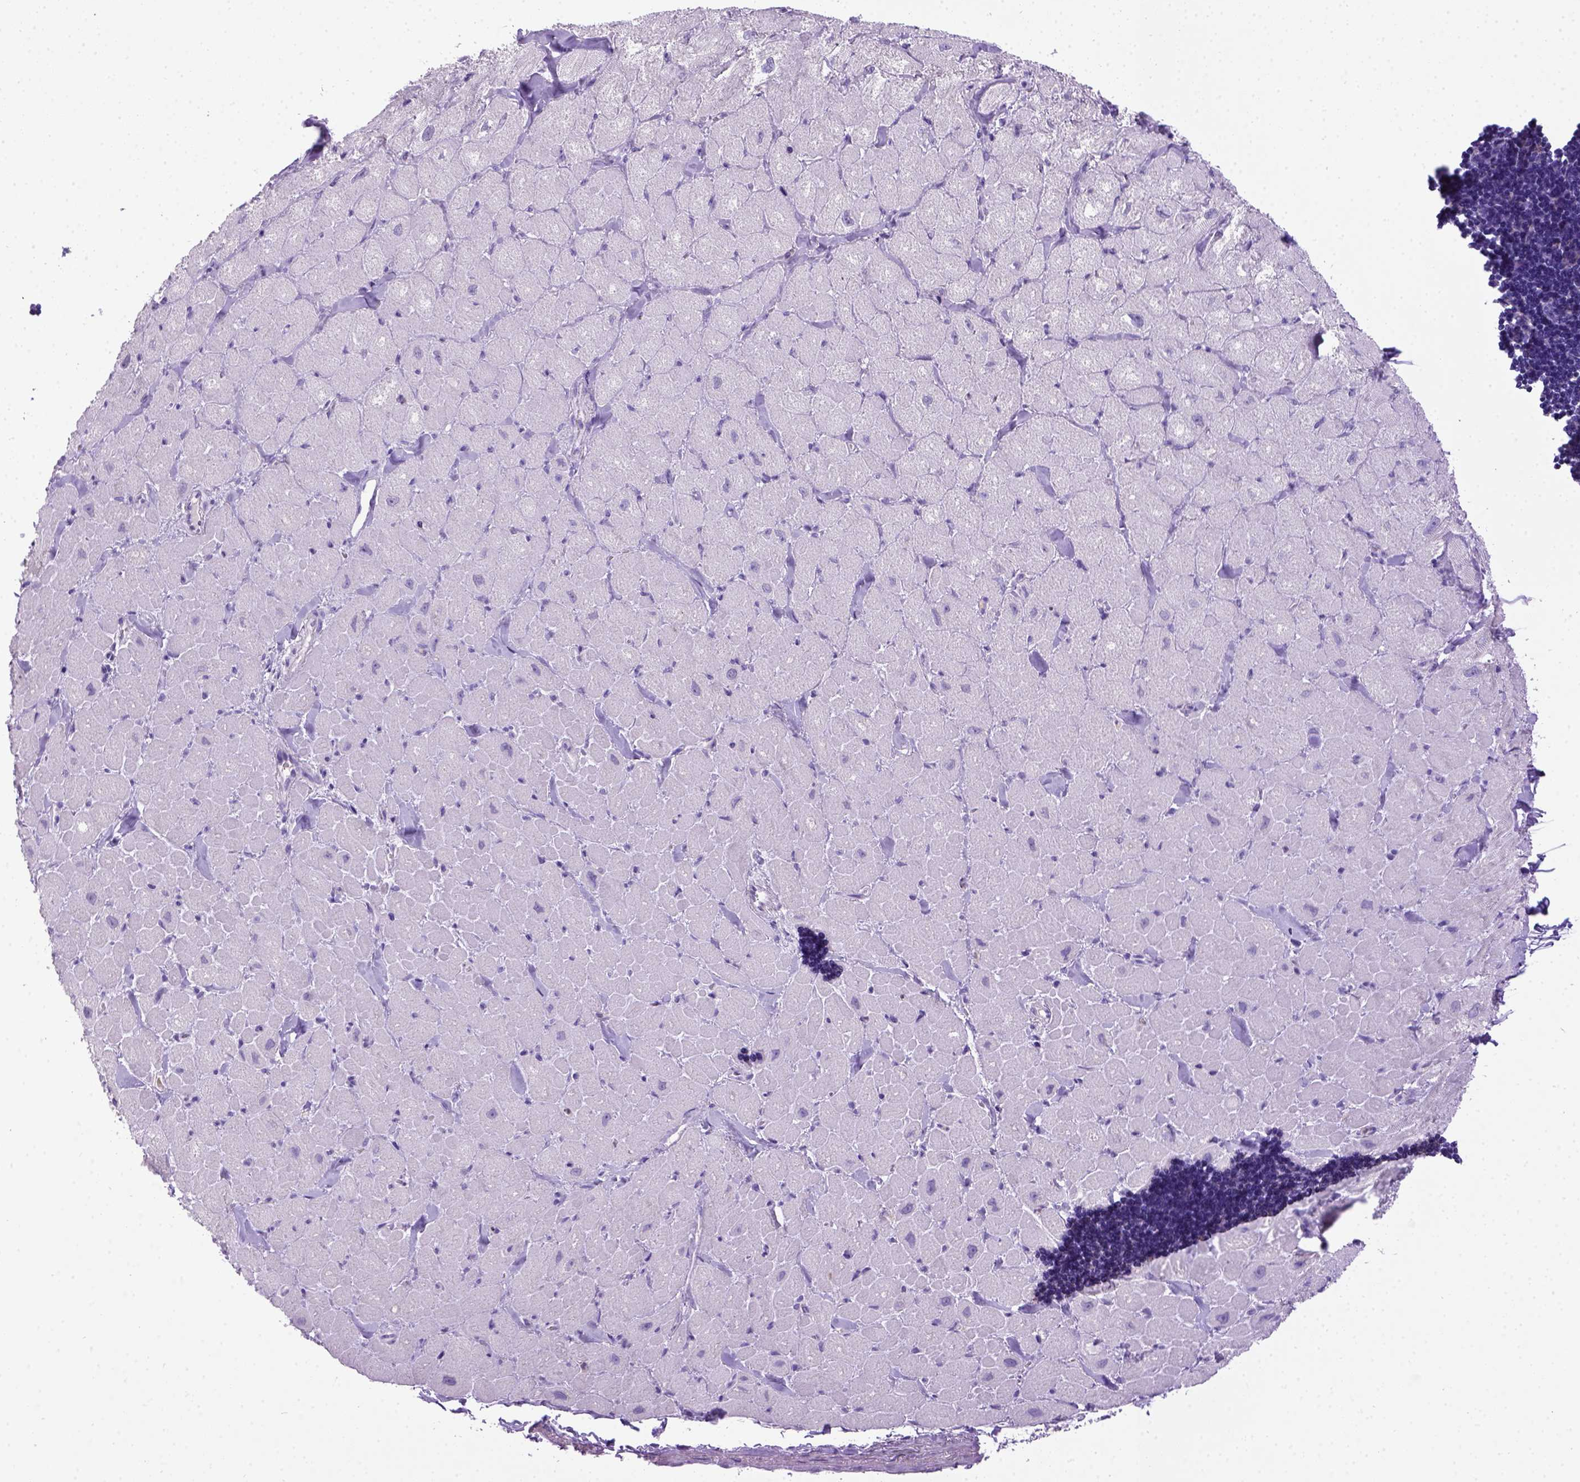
{"staining": {"intensity": "negative", "quantity": "none", "location": "none"}, "tissue": "heart muscle", "cell_type": "Cardiomyocytes", "image_type": "normal", "snomed": [{"axis": "morphology", "description": "Normal tissue, NOS"}, {"axis": "topography", "description": "Heart"}], "caption": "This photomicrograph is of unremarkable heart muscle stained with immunohistochemistry (IHC) to label a protein in brown with the nuclei are counter-stained blue. There is no staining in cardiomyocytes. (Stains: DAB IHC with hematoxylin counter stain, Microscopy: brightfield microscopy at high magnification).", "gene": "ITGAX", "patient": {"sex": "male", "age": 60}}